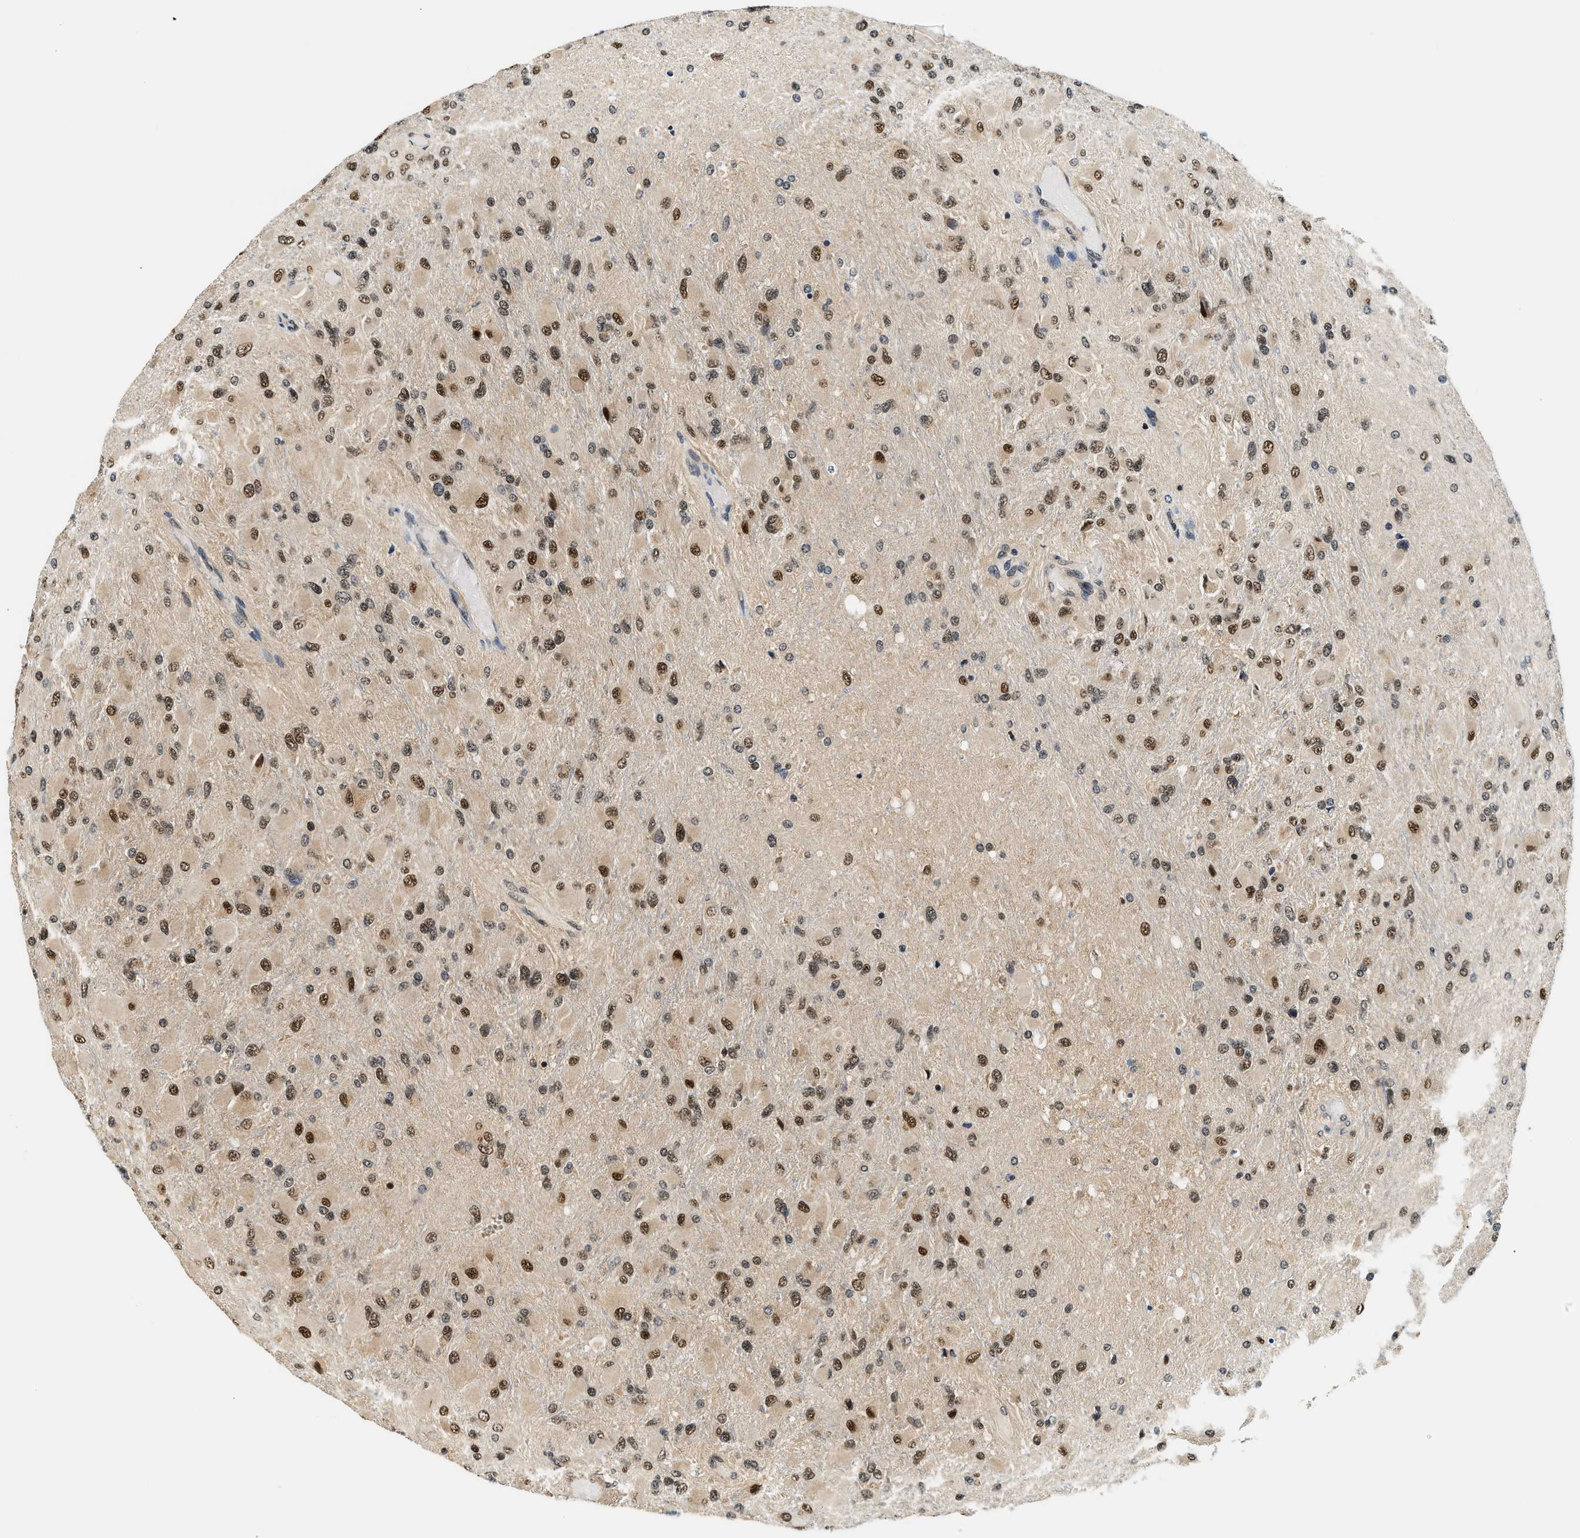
{"staining": {"intensity": "strong", "quantity": ">75%", "location": "cytoplasmic/membranous,nuclear"}, "tissue": "glioma", "cell_type": "Tumor cells", "image_type": "cancer", "snomed": [{"axis": "morphology", "description": "Glioma, malignant, High grade"}, {"axis": "topography", "description": "Cerebral cortex"}], "caption": "Human glioma stained for a protein (brown) reveals strong cytoplasmic/membranous and nuclear positive expression in approximately >75% of tumor cells.", "gene": "PSMD3", "patient": {"sex": "female", "age": 36}}